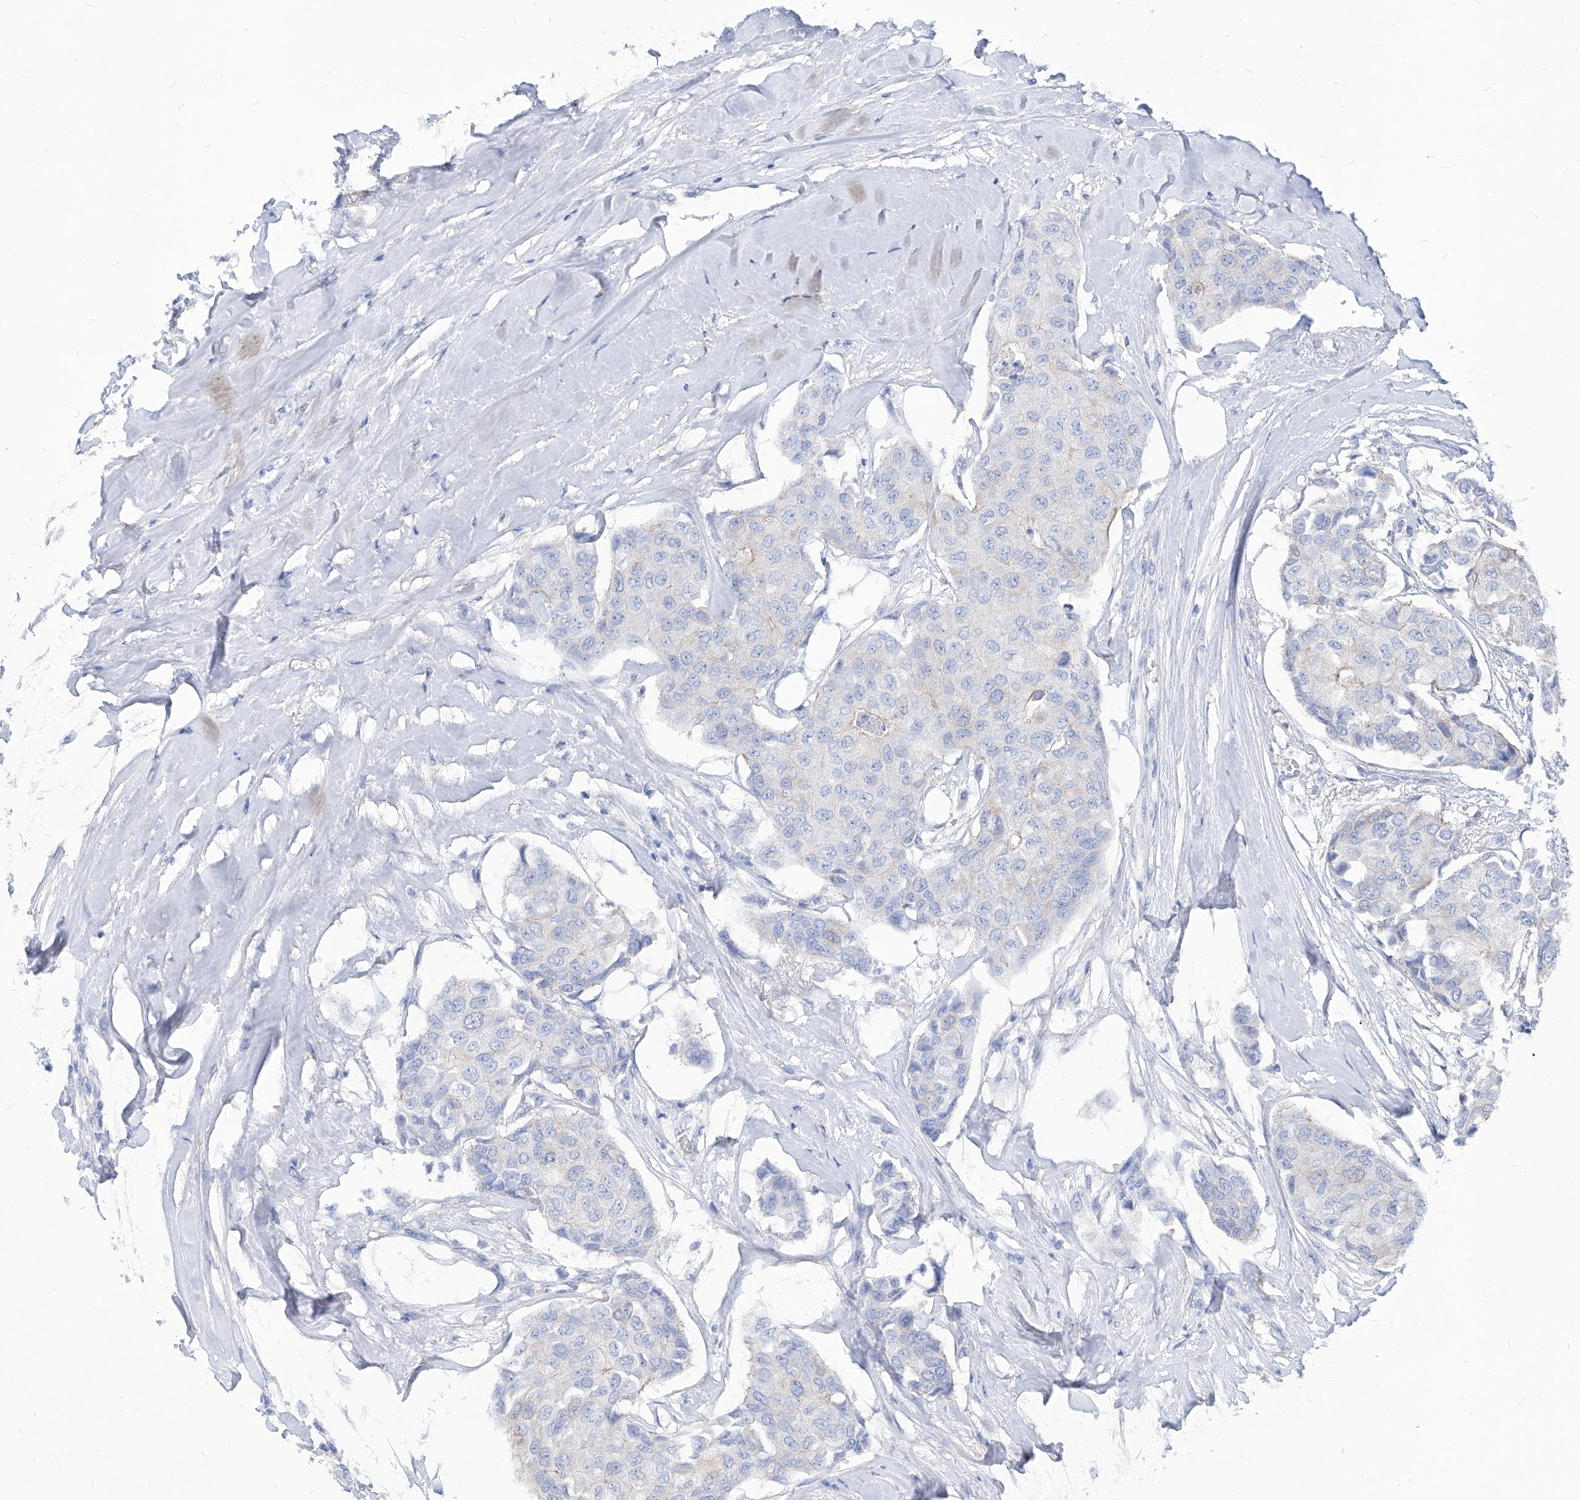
{"staining": {"intensity": "negative", "quantity": "none", "location": "none"}, "tissue": "breast cancer", "cell_type": "Tumor cells", "image_type": "cancer", "snomed": [{"axis": "morphology", "description": "Duct carcinoma"}, {"axis": "topography", "description": "Breast"}], "caption": "Immunohistochemistry (IHC) histopathology image of neoplastic tissue: human breast cancer (invasive ductal carcinoma) stained with DAB demonstrates no significant protein expression in tumor cells.", "gene": "AKAP10", "patient": {"sex": "female", "age": 80}}